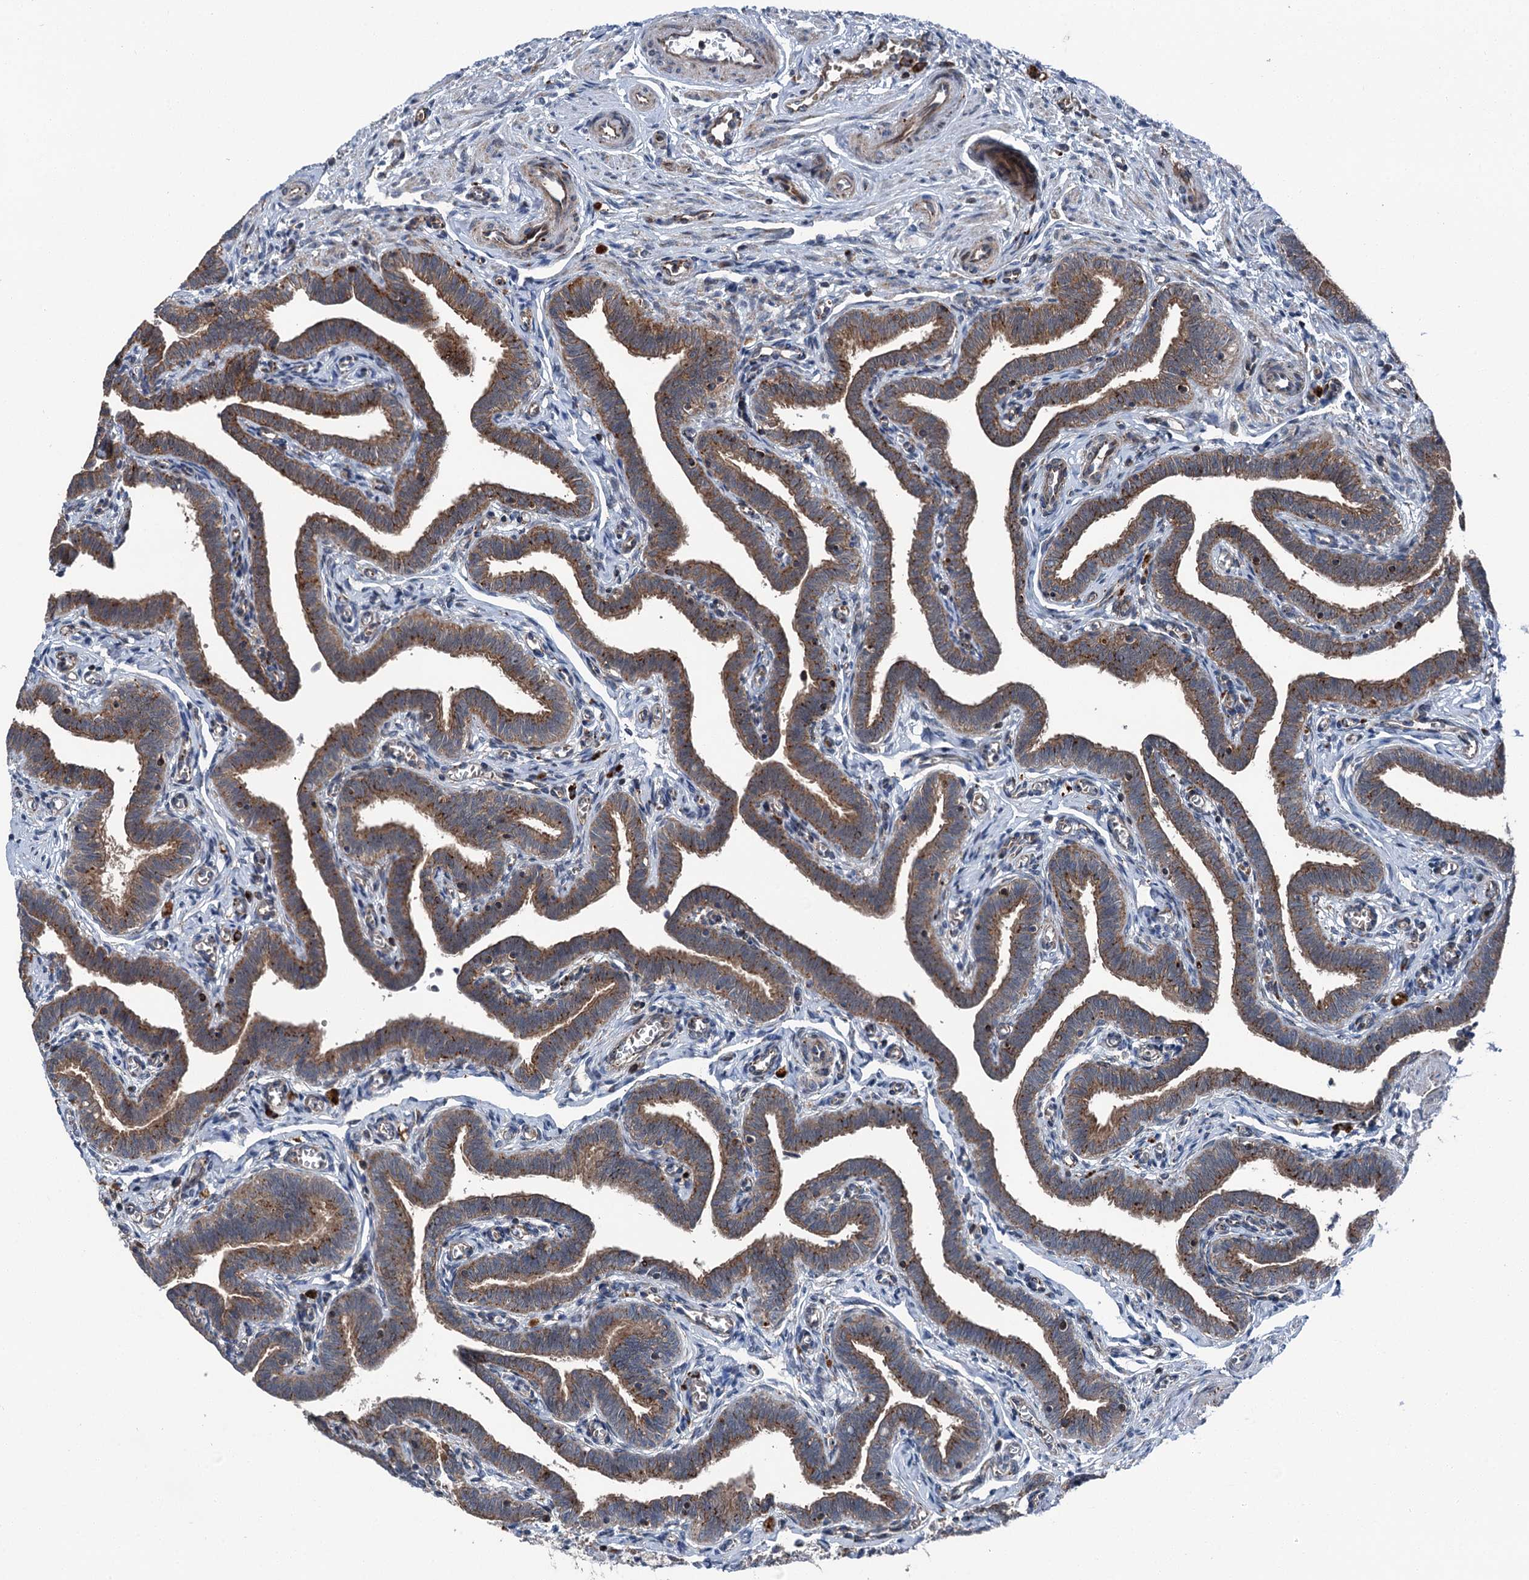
{"staining": {"intensity": "strong", "quantity": "25%-75%", "location": "cytoplasmic/membranous"}, "tissue": "fallopian tube", "cell_type": "Glandular cells", "image_type": "normal", "snomed": [{"axis": "morphology", "description": "Normal tissue, NOS"}, {"axis": "topography", "description": "Fallopian tube"}], "caption": "DAB (3,3'-diaminobenzidine) immunohistochemical staining of benign fallopian tube displays strong cytoplasmic/membranous protein expression in about 25%-75% of glandular cells.", "gene": "POLR1D", "patient": {"sex": "female", "age": 36}}